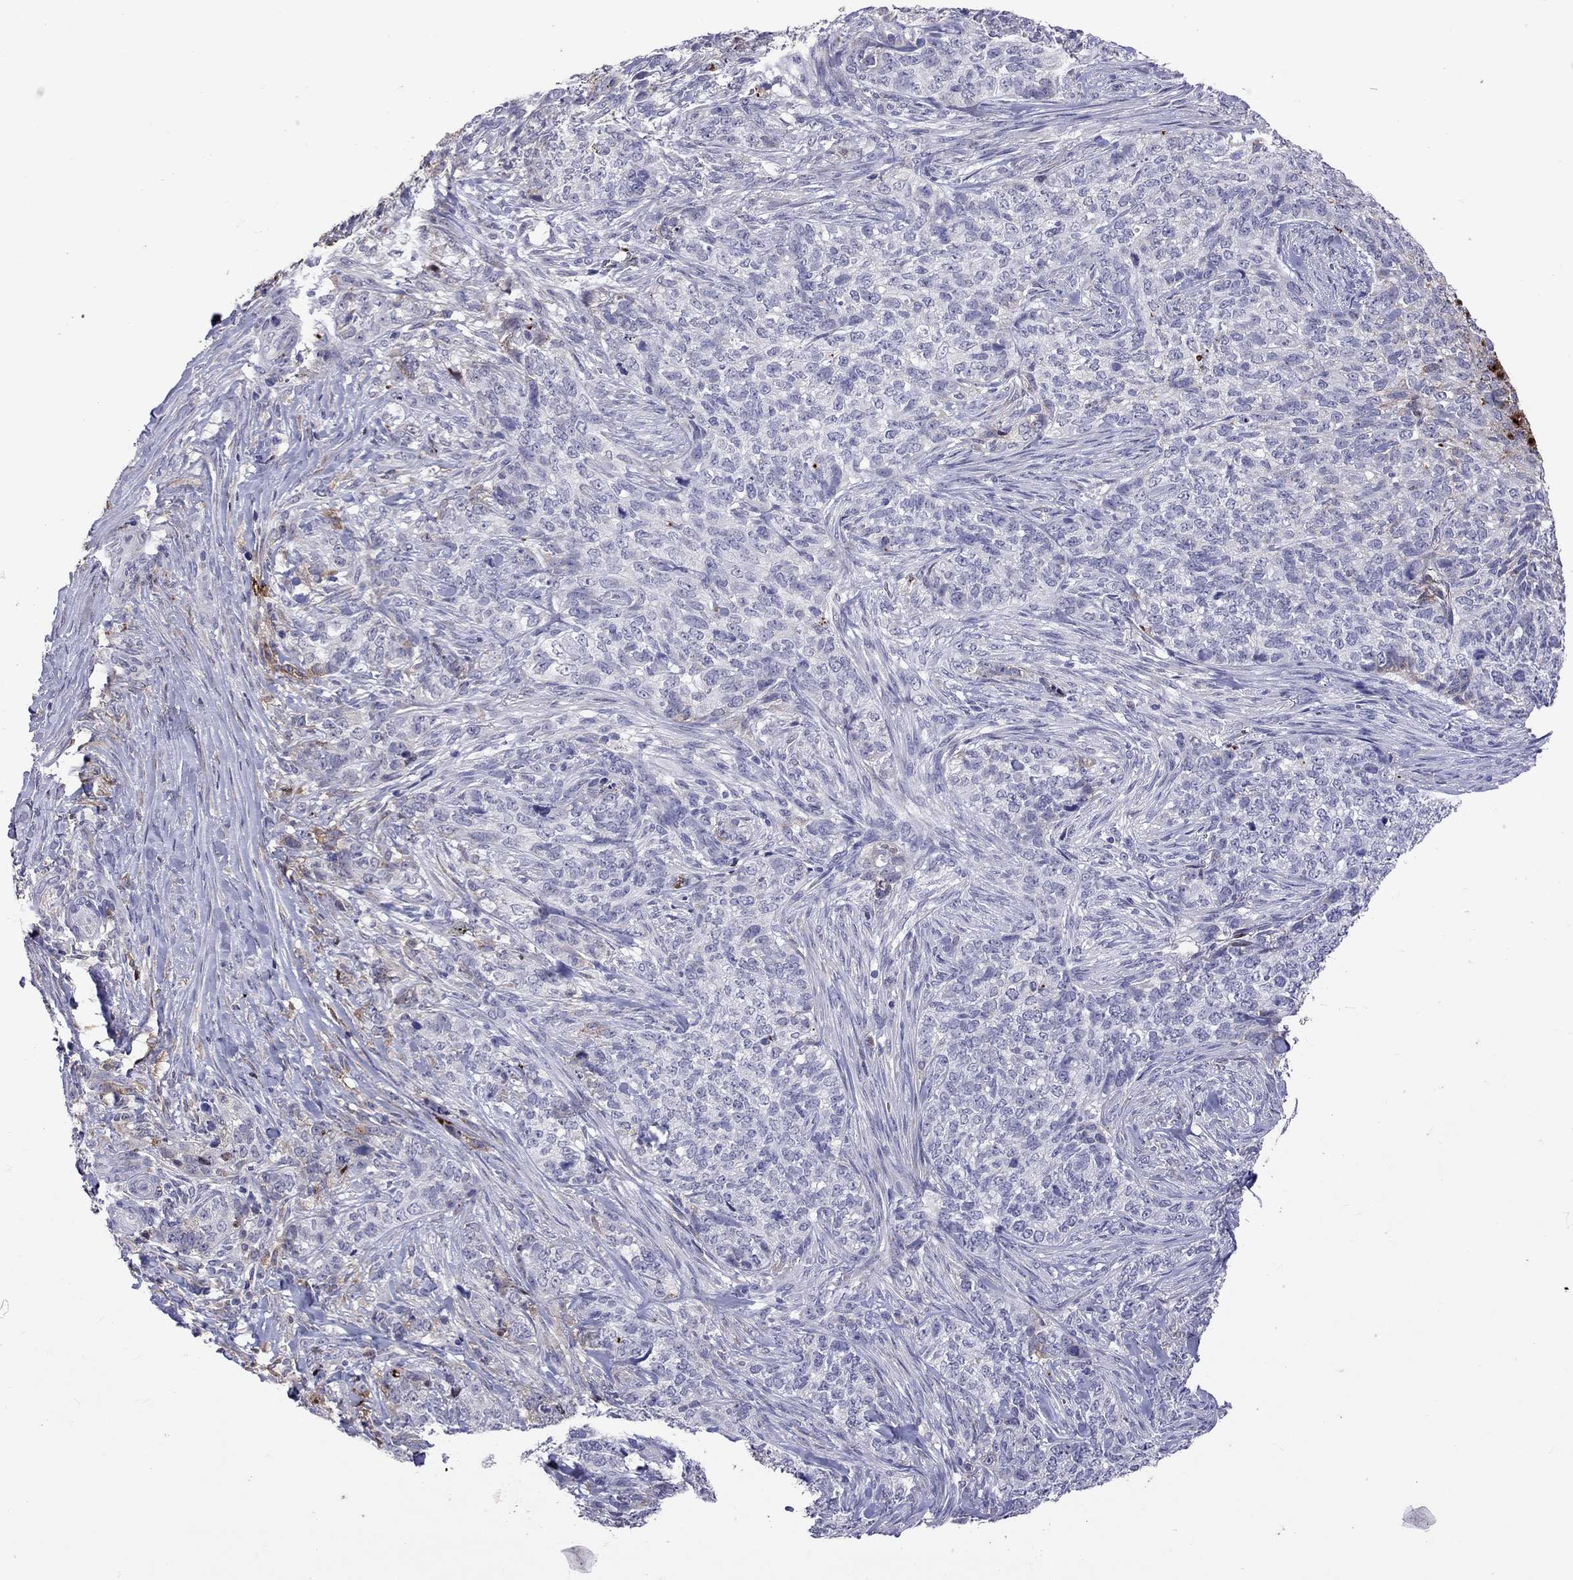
{"staining": {"intensity": "negative", "quantity": "none", "location": "none"}, "tissue": "skin cancer", "cell_type": "Tumor cells", "image_type": "cancer", "snomed": [{"axis": "morphology", "description": "Basal cell carcinoma"}, {"axis": "topography", "description": "Skin"}], "caption": "Immunohistochemistry (IHC) of skin cancer (basal cell carcinoma) reveals no positivity in tumor cells.", "gene": "SERPINA3", "patient": {"sex": "female", "age": 69}}